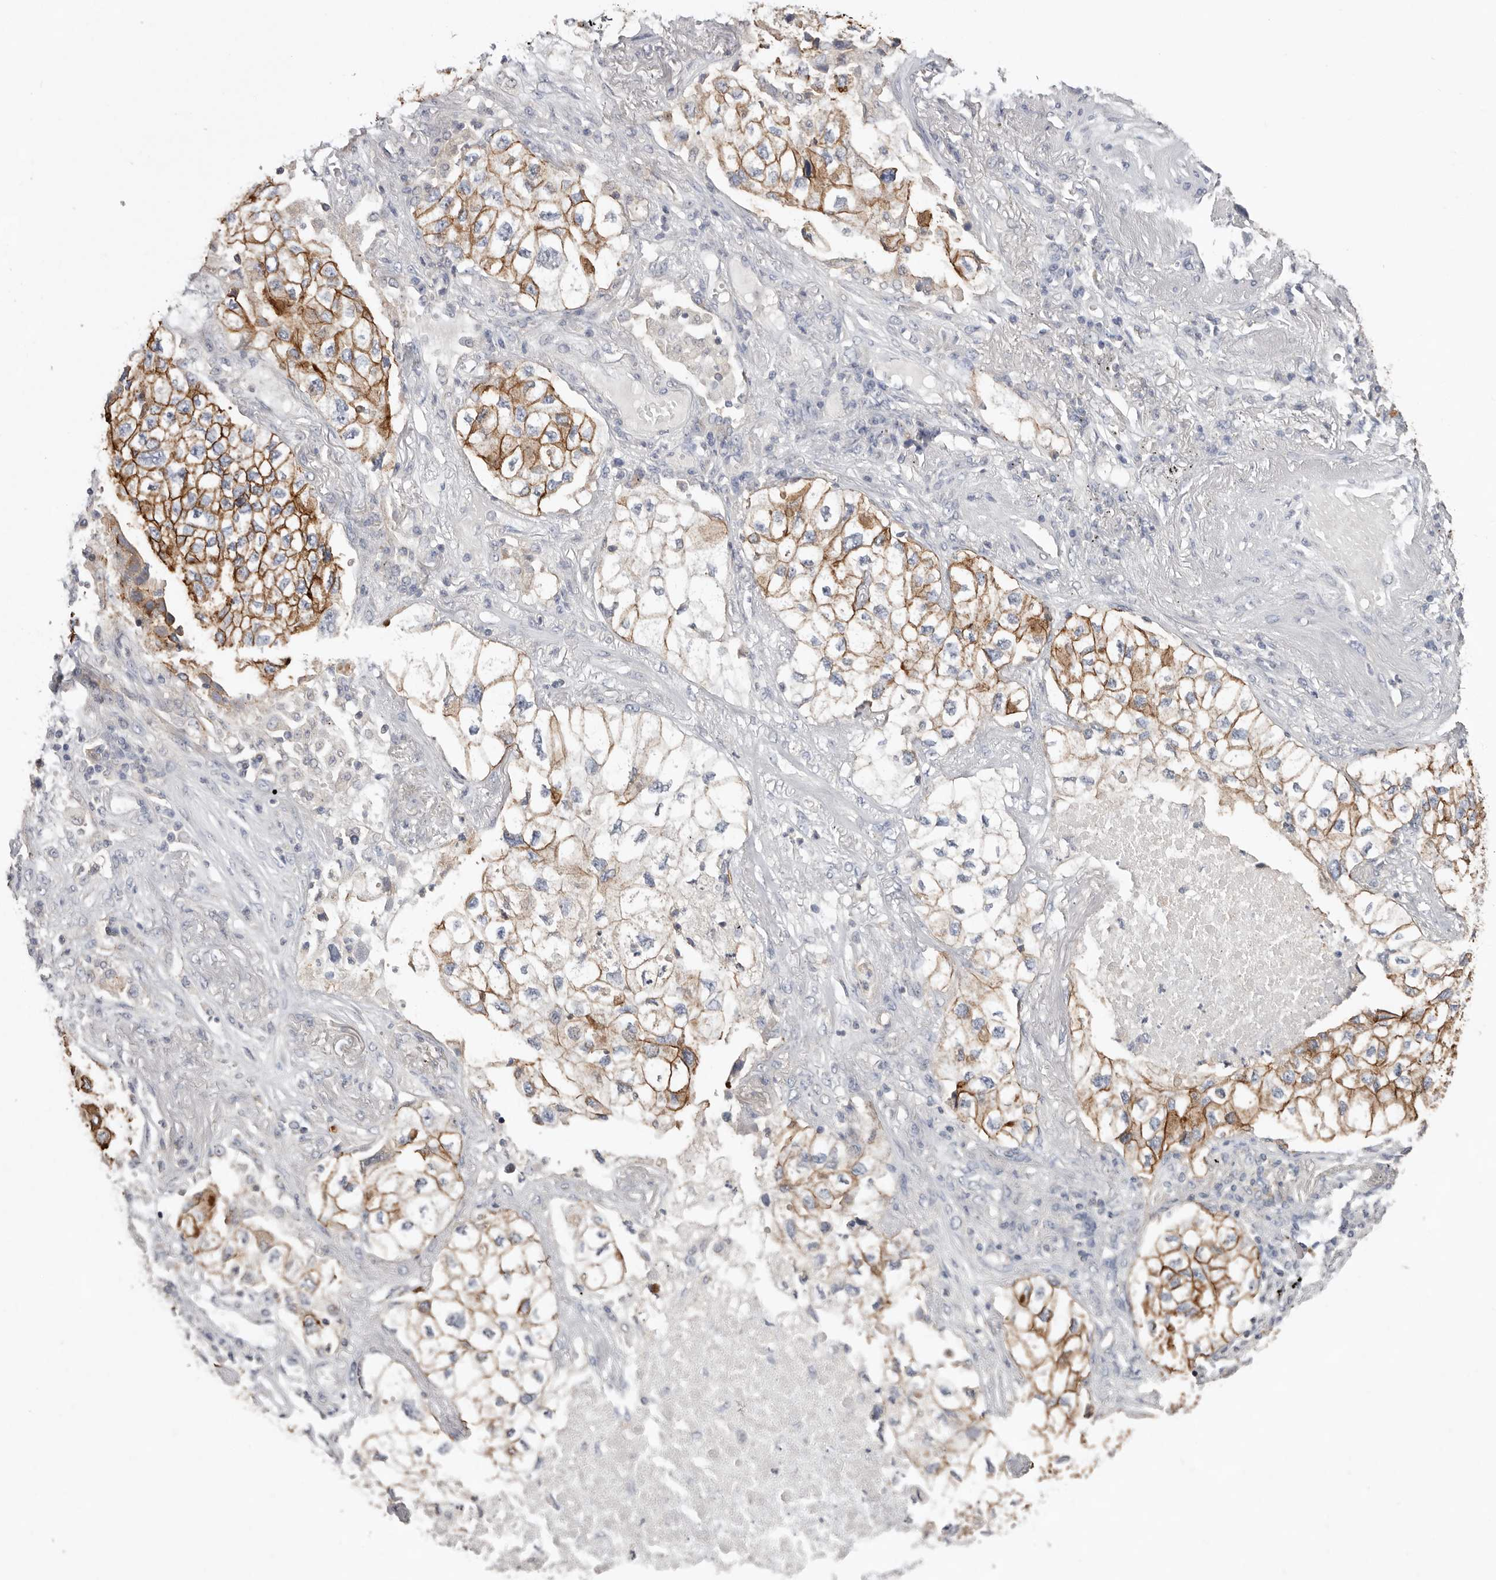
{"staining": {"intensity": "moderate", "quantity": "25%-75%", "location": "cytoplasmic/membranous"}, "tissue": "lung cancer", "cell_type": "Tumor cells", "image_type": "cancer", "snomed": [{"axis": "morphology", "description": "Adenocarcinoma, NOS"}, {"axis": "topography", "description": "Lung"}], "caption": "IHC (DAB) staining of human lung cancer exhibits moderate cytoplasmic/membranous protein positivity in about 25%-75% of tumor cells.", "gene": "S100A14", "patient": {"sex": "male", "age": 63}}